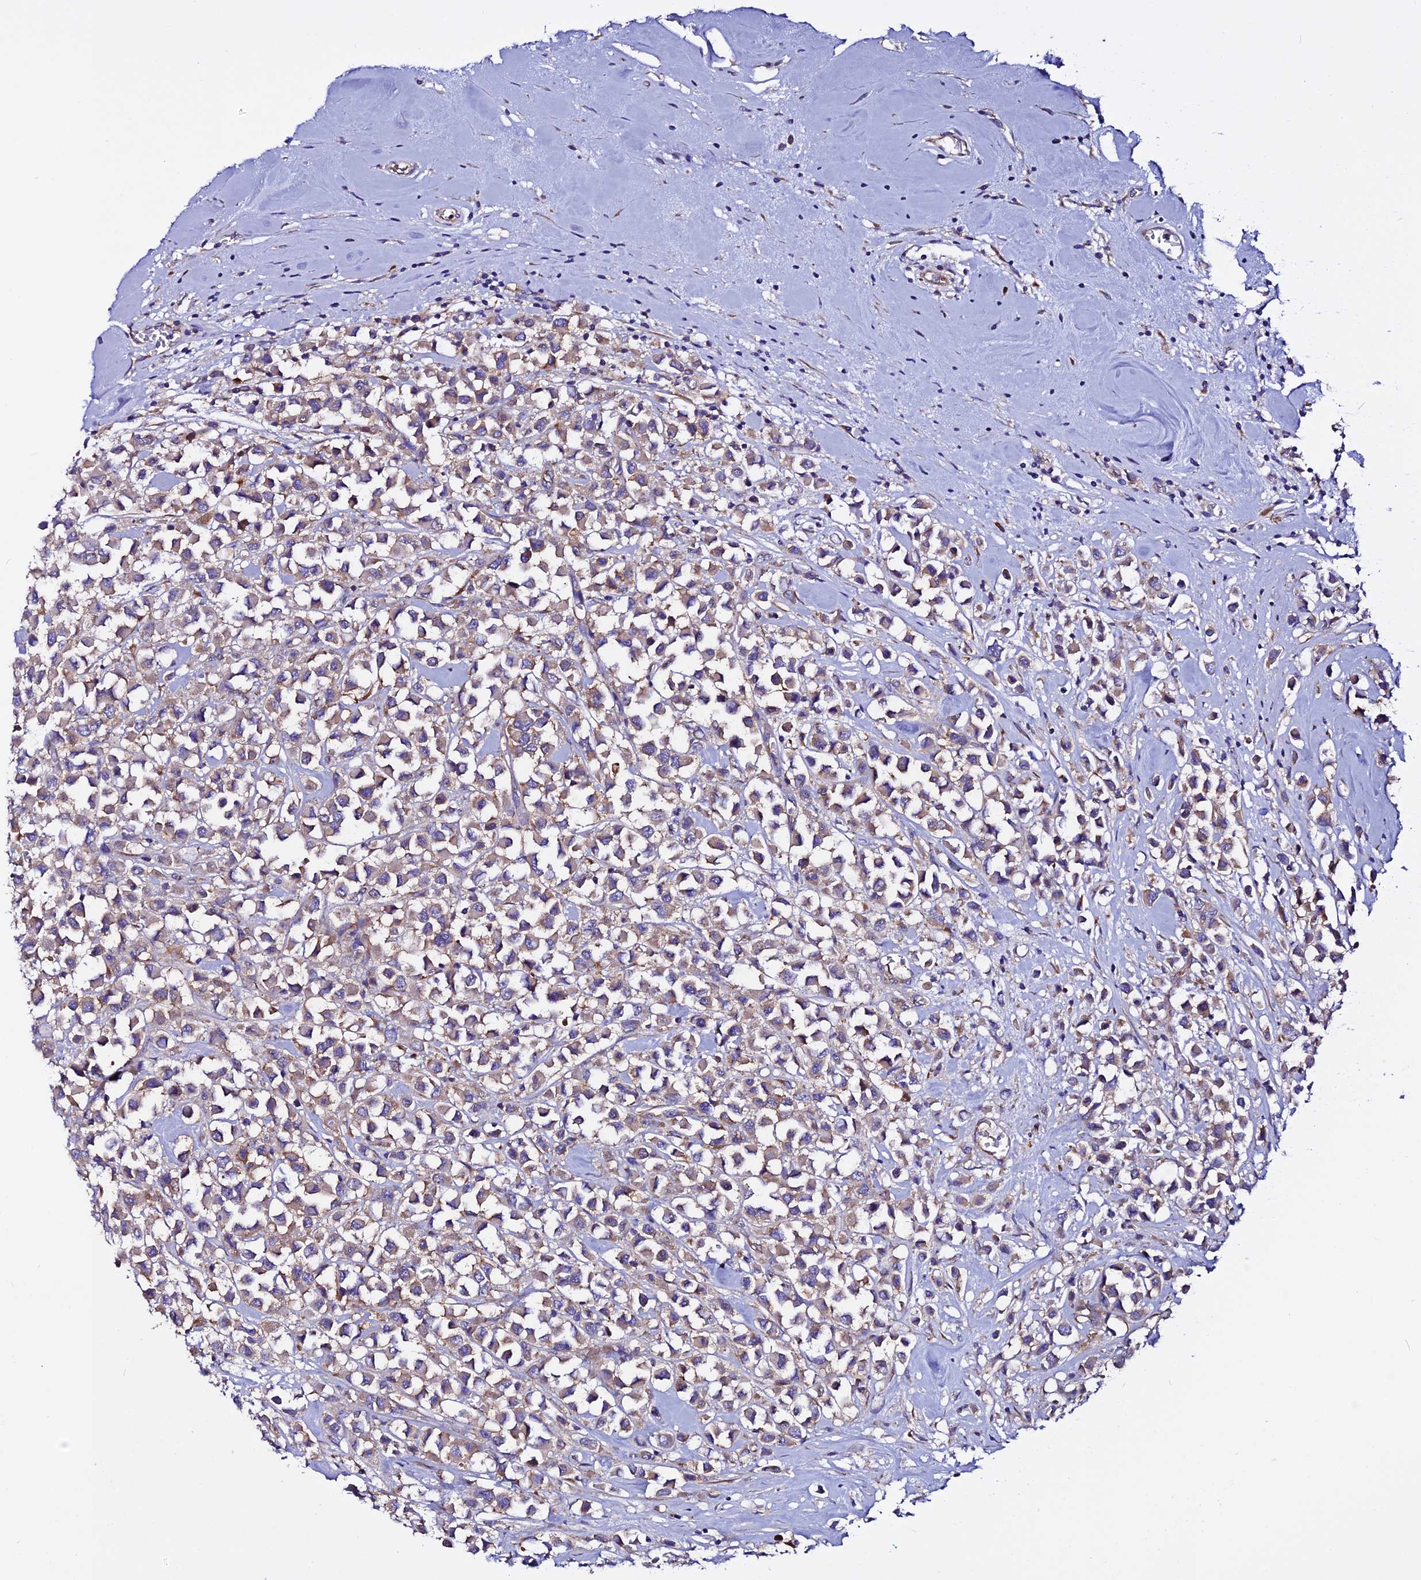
{"staining": {"intensity": "moderate", "quantity": ">75%", "location": "cytoplasmic/membranous"}, "tissue": "breast cancer", "cell_type": "Tumor cells", "image_type": "cancer", "snomed": [{"axis": "morphology", "description": "Duct carcinoma"}, {"axis": "topography", "description": "Breast"}], "caption": "A photomicrograph of human breast cancer stained for a protein reveals moderate cytoplasmic/membranous brown staining in tumor cells.", "gene": "EEF1G", "patient": {"sex": "female", "age": 61}}